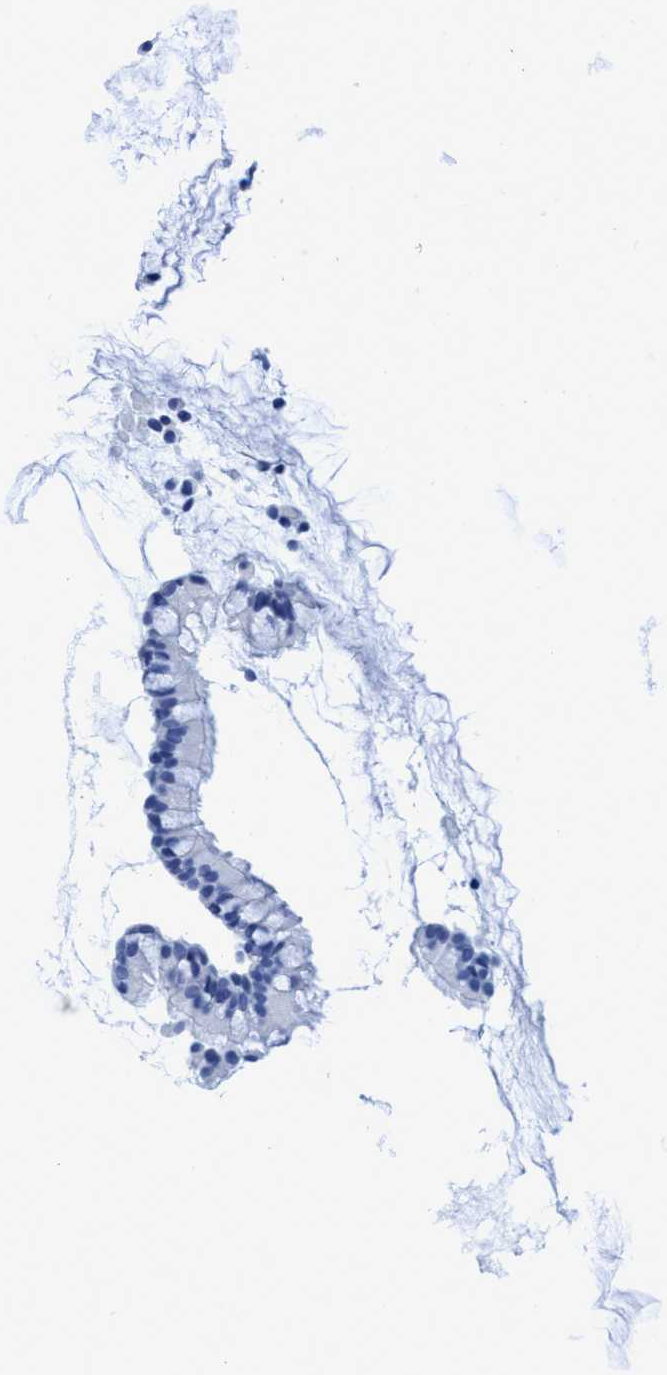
{"staining": {"intensity": "negative", "quantity": "none", "location": "none"}, "tissue": "nasopharynx", "cell_type": "Respiratory epithelial cells", "image_type": "normal", "snomed": [{"axis": "morphology", "description": "Normal tissue, NOS"}, {"axis": "topography", "description": "Nasopharynx"}], "caption": "Respiratory epithelial cells show no significant protein positivity in benign nasopharynx. The staining was performed using DAB to visualize the protein expression in brown, while the nuclei were stained in blue with hematoxylin (Magnification: 20x).", "gene": "PLPPR1", "patient": {"sex": "female", "age": 42}}